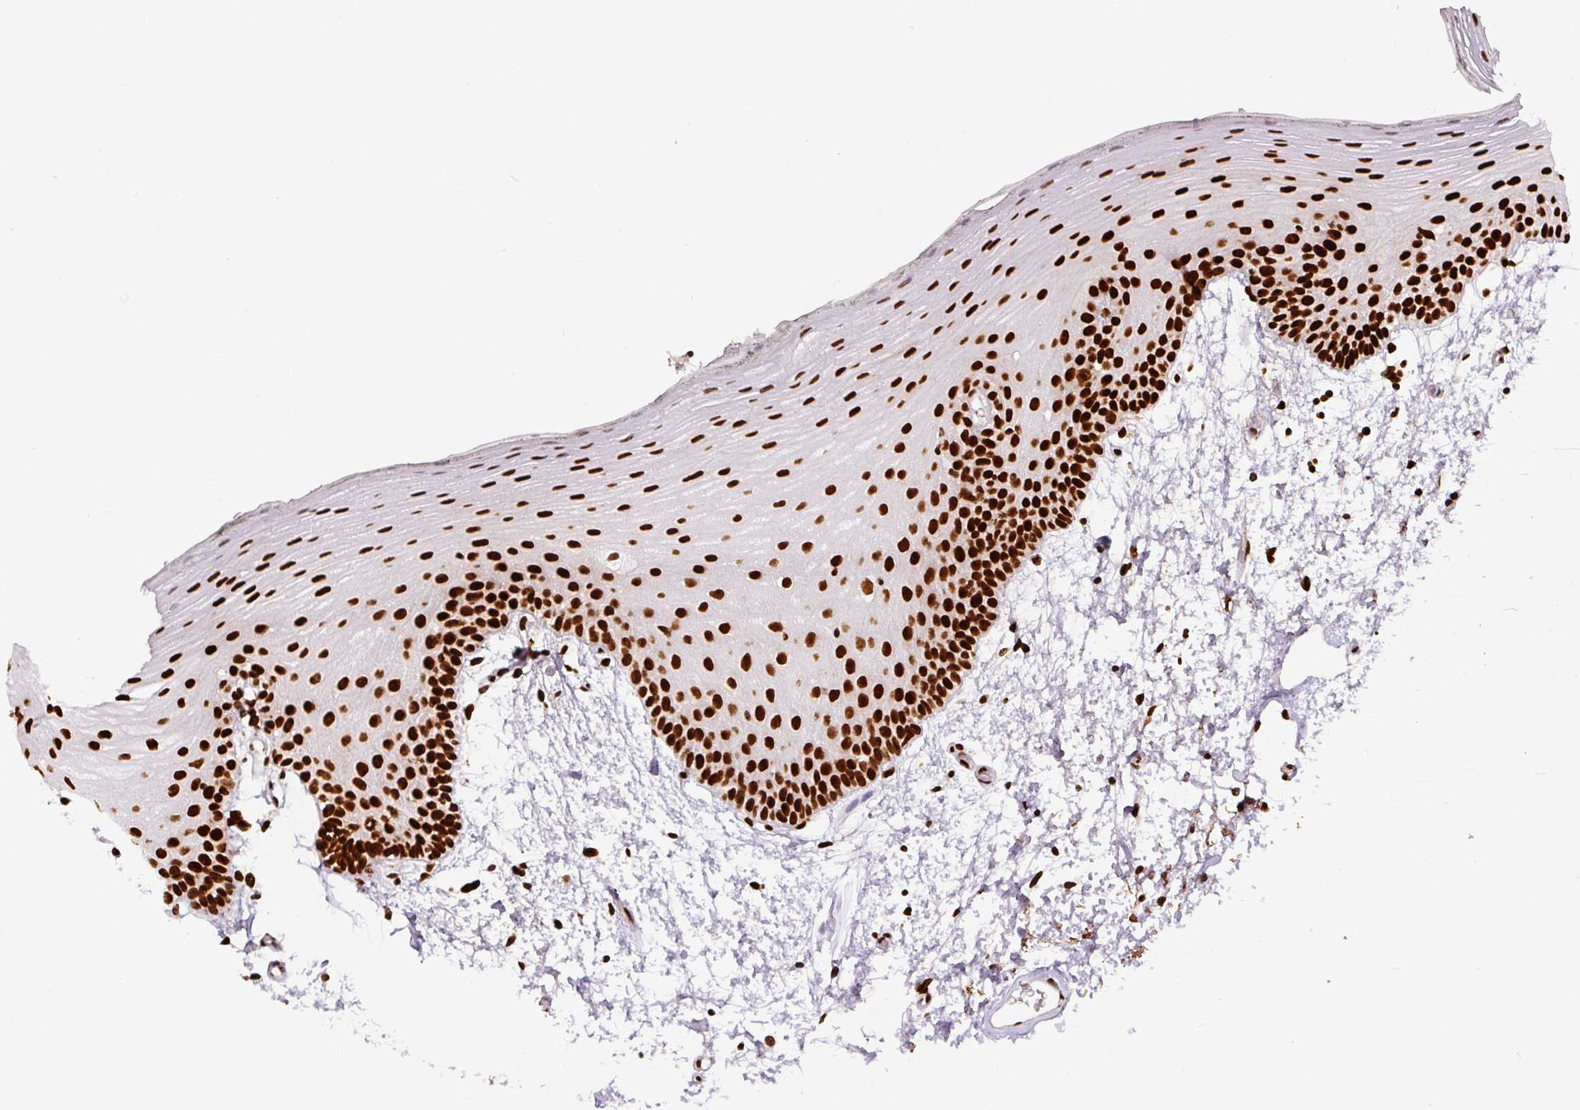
{"staining": {"intensity": "strong", "quantity": ">75%", "location": "nuclear"}, "tissue": "oral mucosa", "cell_type": "Squamous epithelial cells", "image_type": "normal", "snomed": [{"axis": "morphology", "description": "Normal tissue, NOS"}, {"axis": "morphology", "description": "Squamous cell carcinoma, NOS"}, {"axis": "topography", "description": "Oral tissue"}, {"axis": "topography", "description": "Head-Neck"}], "caption": "Protein expression analysis of normal human oral mucosa reveals strong nuclear expression in about >75% of squamous epithelial cells.", "gene": "FUS", "patient": {"sex": "female", "age": 81}}